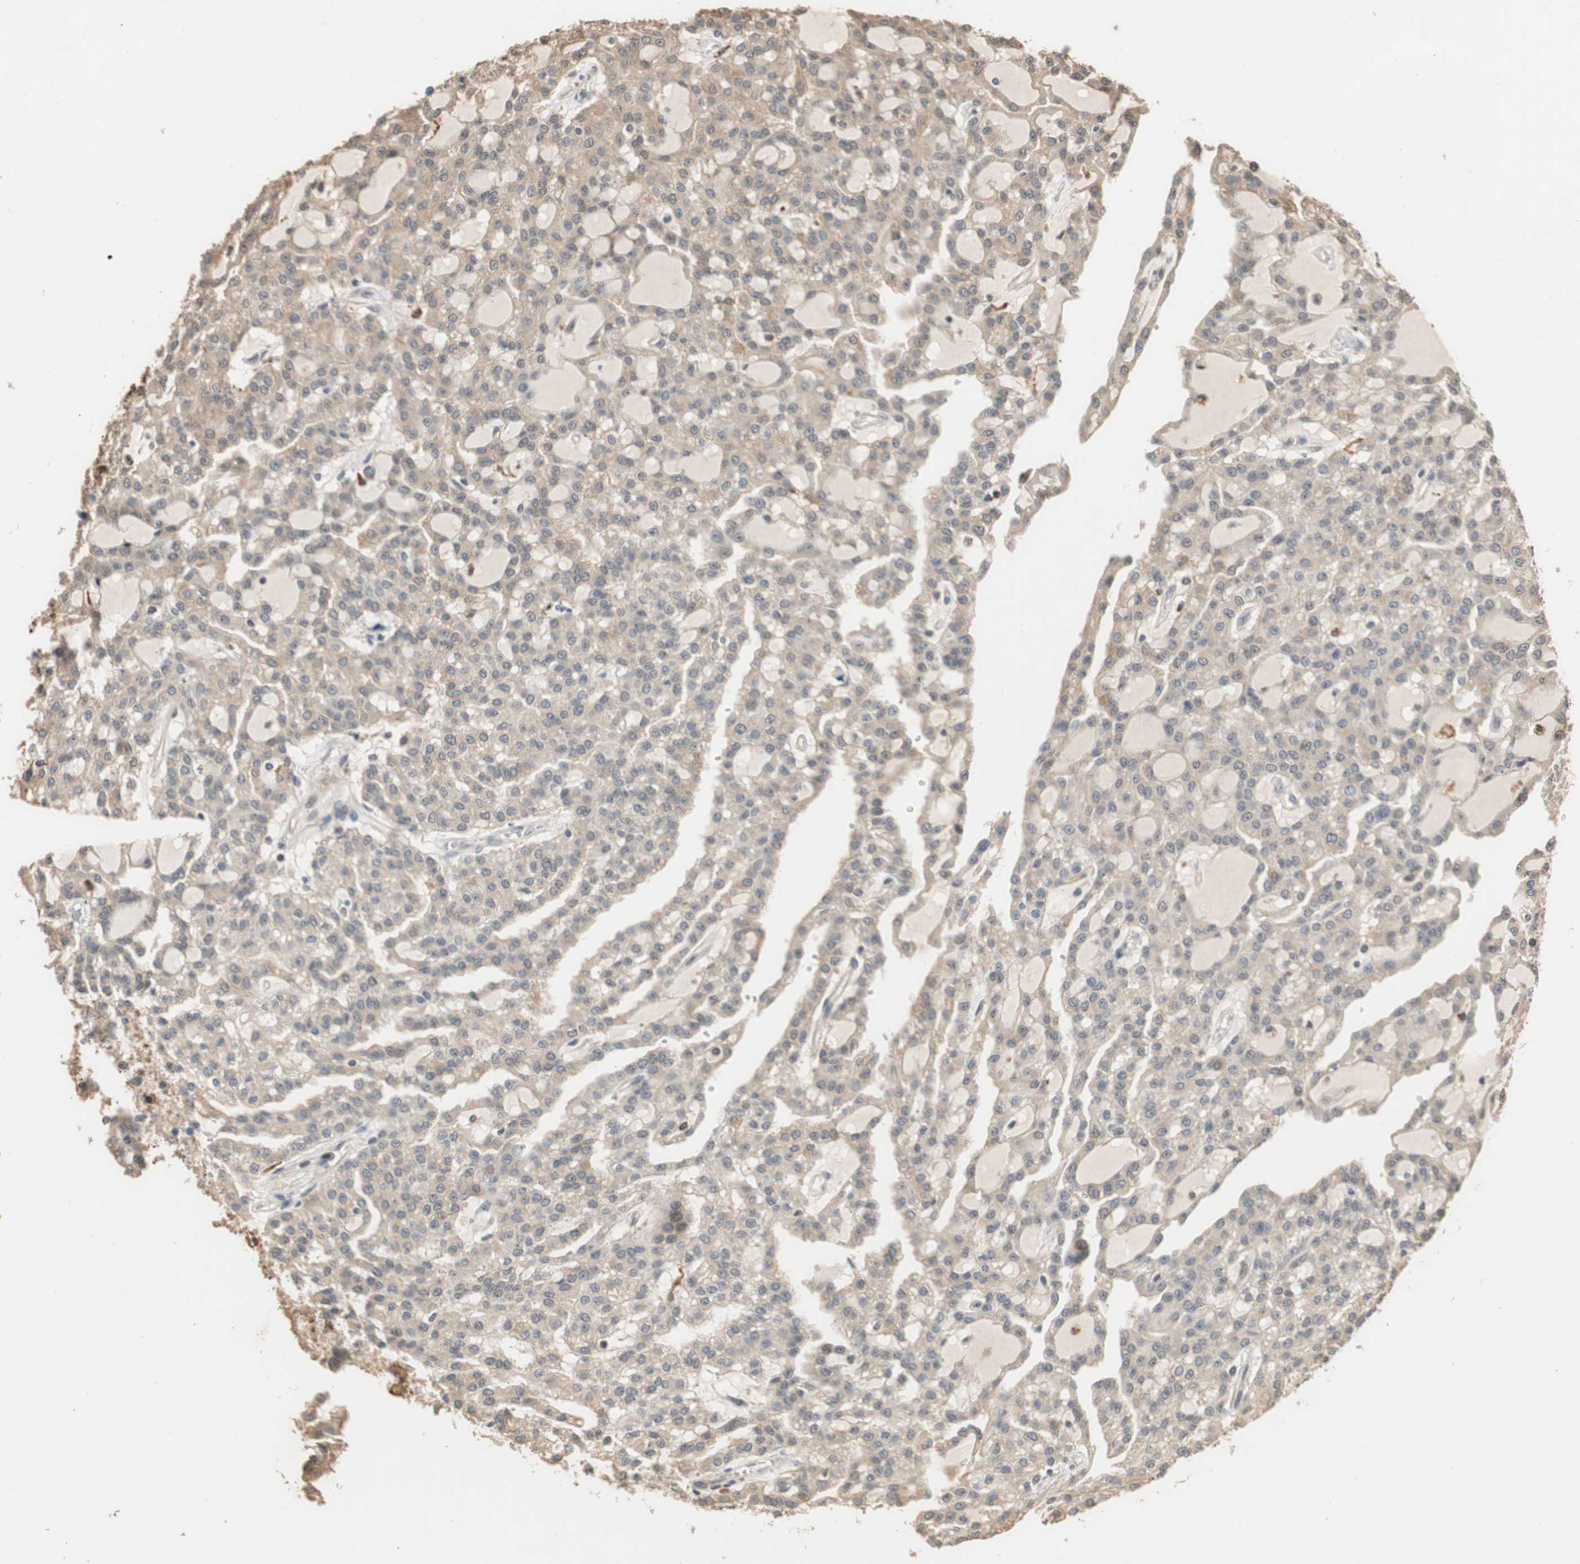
{"staining": {"intensity": "weak", "quantity": ">75%", "location": "cytoplasmic/membranous"}, "tissue": "renal cancer", "cell_type": "Tumor cells", "image_type": "cancer", "snomed": [{"axis": "morphology", "description": "Adenocarcinoma, NOS"}, {"axis": "topography", "description": "Kidney"}], "caption": "Protein staining displays weak cytoplasmic/membranous expression in approximately >75% of tumor cells in renal adenocarcinoma.", "gene": "CDC5L", "patient": {"sex": "male", "age": 63}}